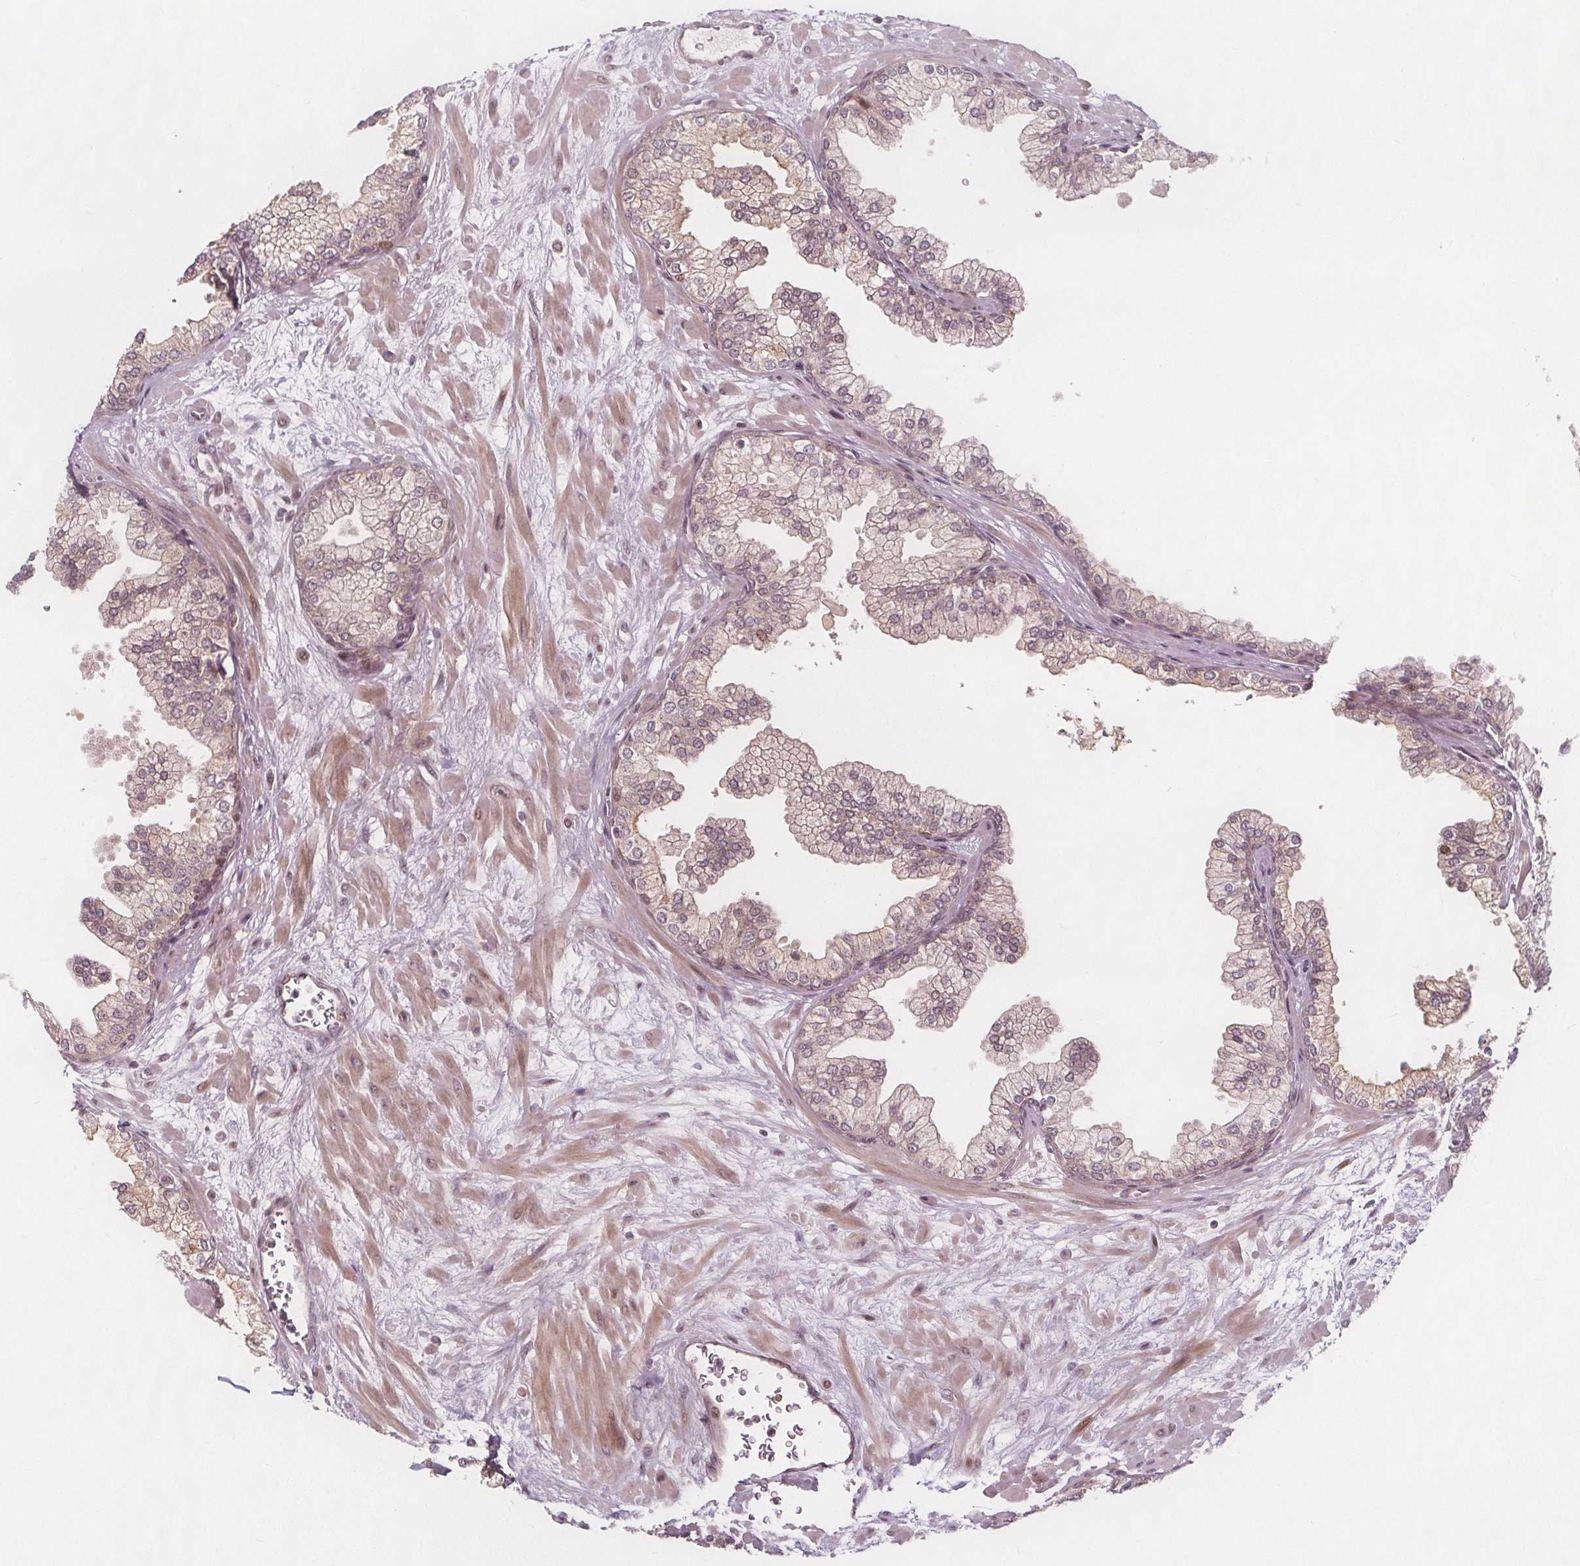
{"staining": {"intensity": "weak", "quantity": ">75%", "location": "cytoplasmic/membranous"}, "tissue": "prostate", "cell_type": "Glandular cells", "image_type": "normal", "snomed": [{"axis": "morphology", "description": "Normal tissue, NOS"}, {"axis": "topography", "description": "Prostate"}, {"axis": "topography", "description": "Peripheral nerve tissue"}], "caption": "A brown stain highlights weak cytoplasmic/membranous staining of a protein in glandular cells of unremarkable human prostate. (DAB IHC with brightfield microscopy, high magnification).", "gene": "AKT1S1", "patient": {"sex": "male", "age": 61}}